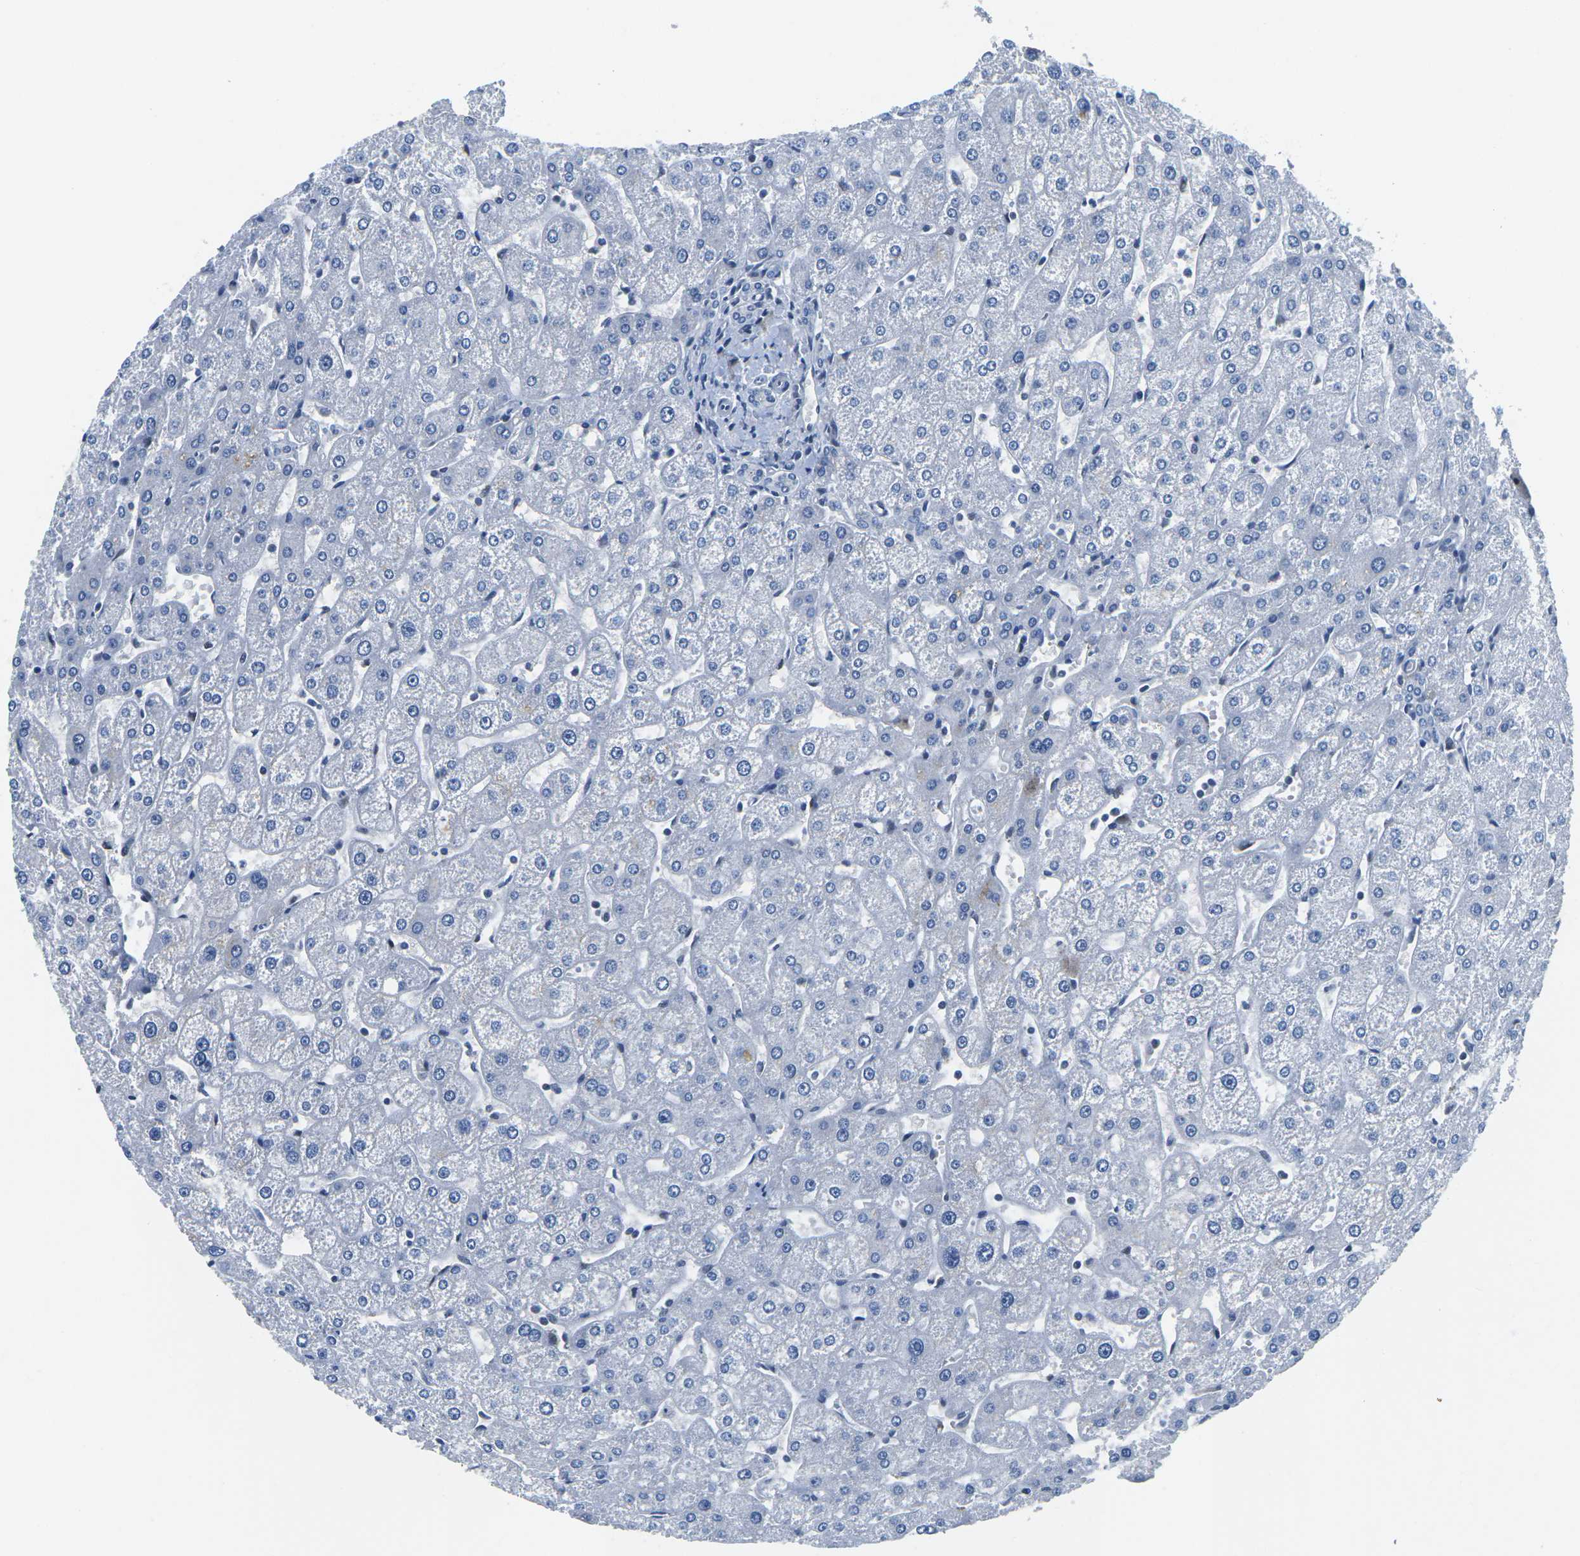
{"staining": {"intensity": "negative", "quantity": "none", "location": "none"}, "tissue": "liver", "cell_type": "Cholangiocytes", "image_type": "normal", "snomed": [{"axis": "morphology", "description": "Normal tissue, NOS"}, {"axis": "topography", "description": "Liver"}], "caption": "A micrograph of human liver is negative for staining in cholangiocytes. The staining is performed using DAB (3,3'-diaminobenzidine) brown chromogen with nuclei counter-stained in using hematoxylin.", "gene": "PRPF8", "patient": {"sex": "male", "age": 67}}